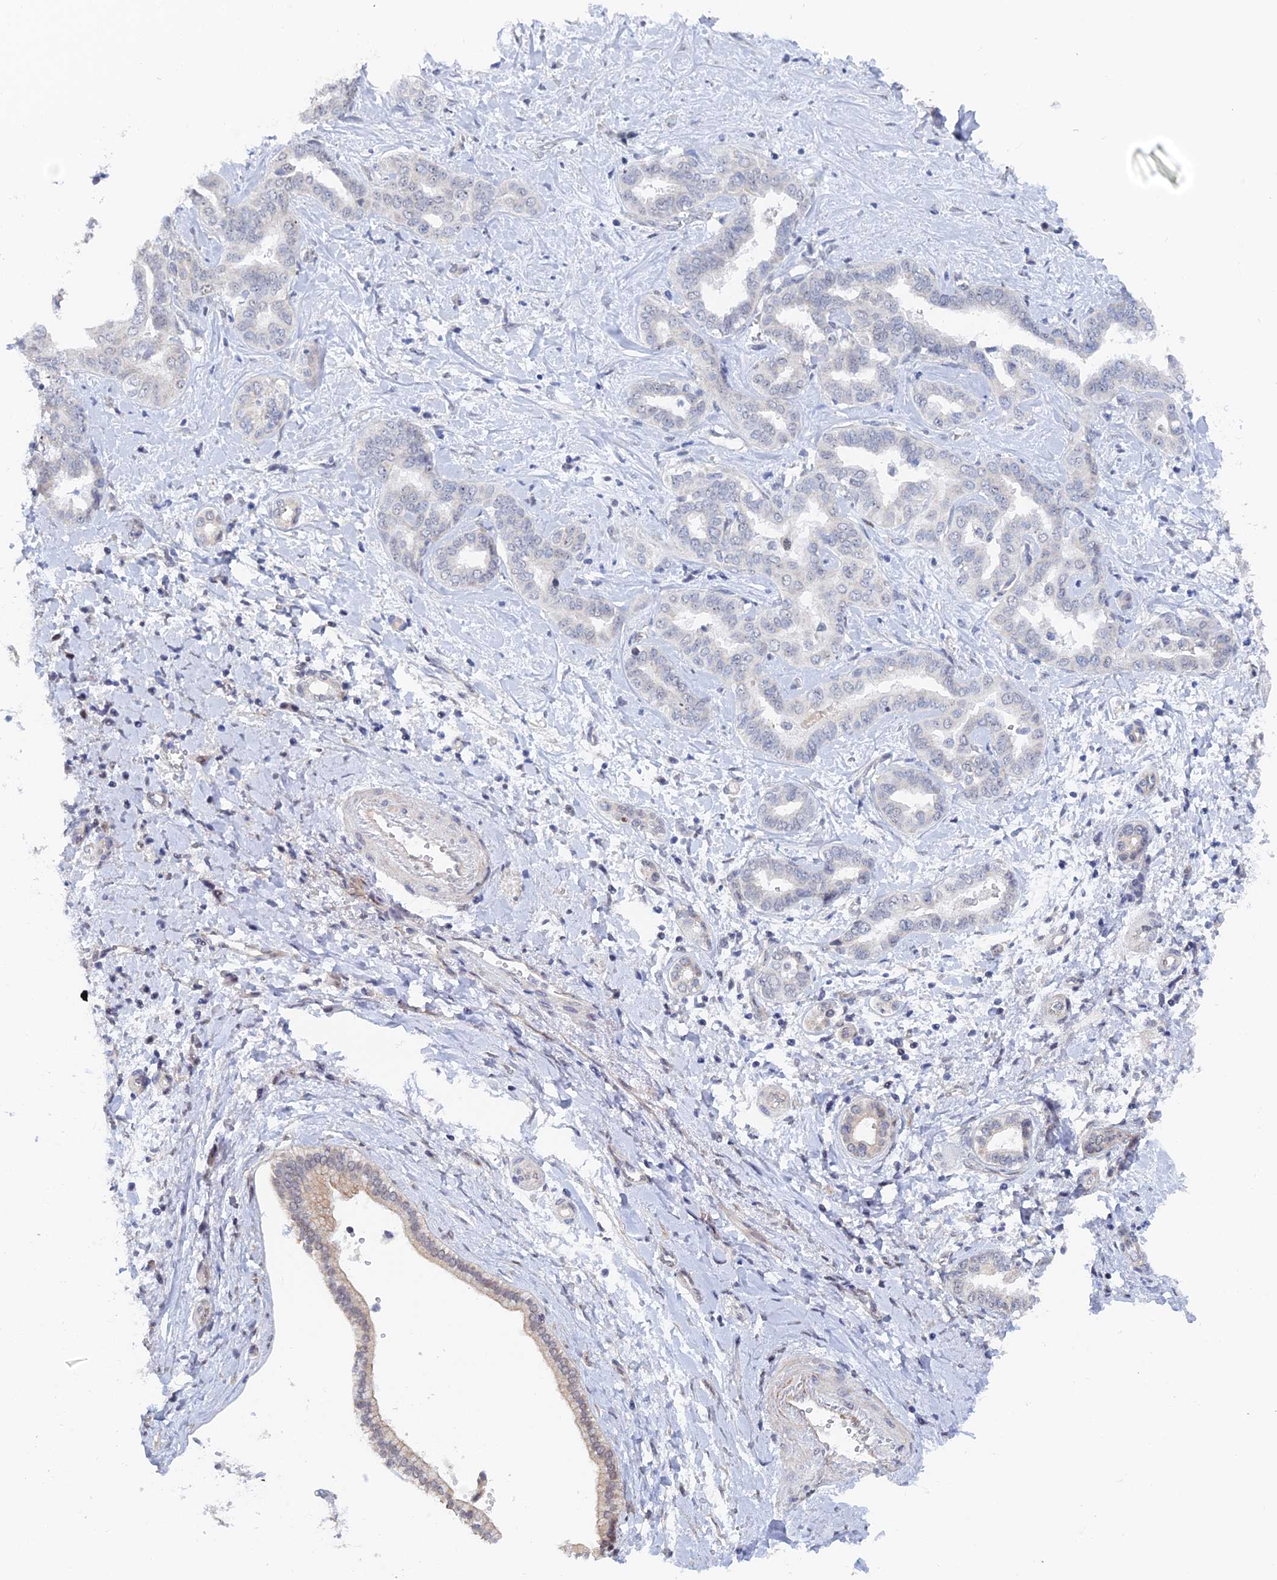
{"staining": {"intensity": "negative", "quantity": "none", "location": "none"}, "tissue": "liver cancer", "cell_type": "Tumor cells", "image_type": "cancer", "snomed": [{"axis": "morphology", "description": "Cholangiocarcinoma"}, {"axis": "topography", "description": "Liver"}], "caption": "There is no significant expression in tumor cells of cholangiocarcinoma (liver).", "gene": "GMNC", "patient": {"sex": "female", "age": 77}}